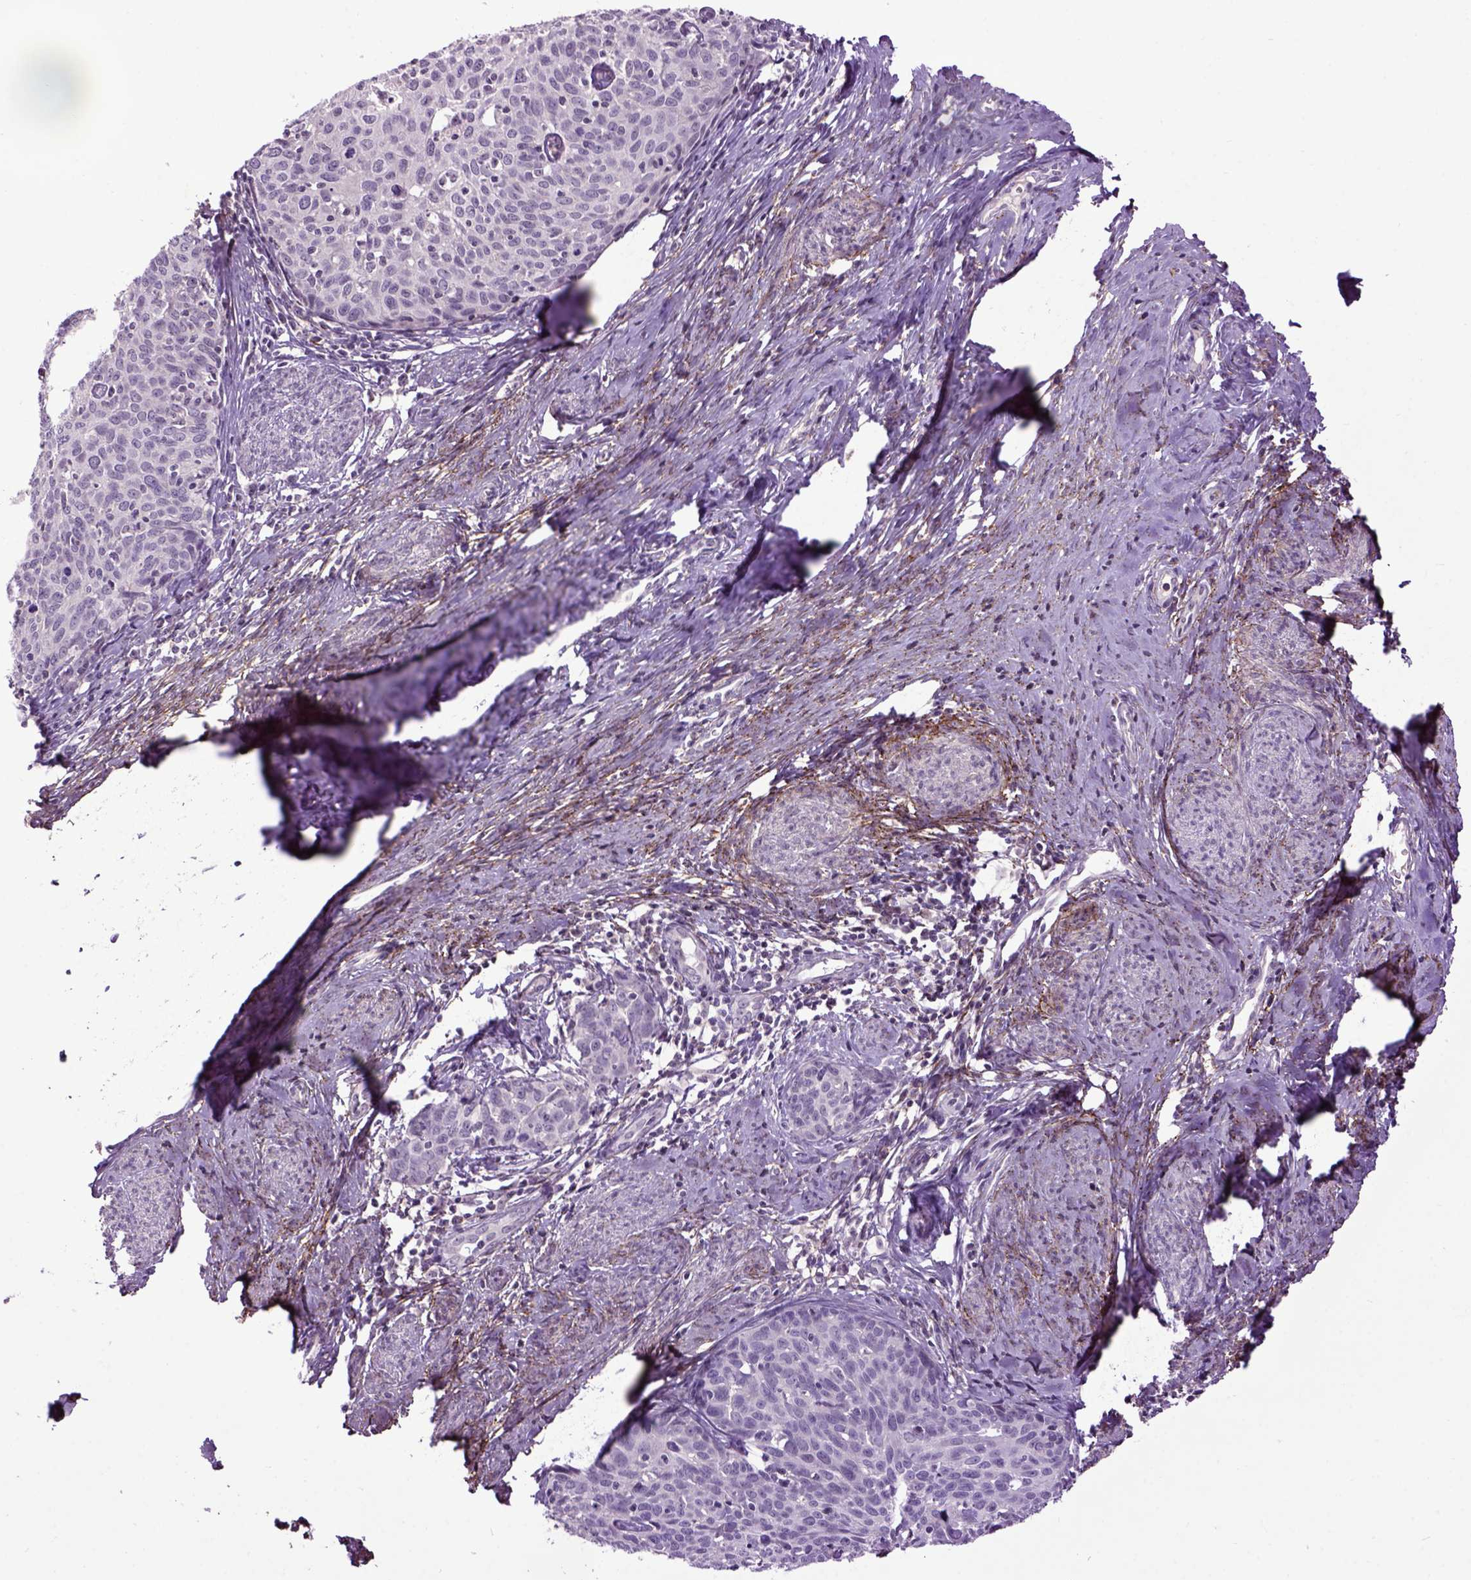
{"staining": {"intensity": "negative", "quantity": "none", "location": "none"}, "tissue": "cervical cancer", "cell_type": "Tumor cells", "image_type": "cancer", "snomed": [{"axis": "morphology", "description": "Squamous cell carcinoma, NOS"}, {"axis": "topography", "description": "Cervix"}], "caption": "The IHC image has no significant expression in tumor cells of squamous cell carcinoma (cervical) tissue. Brightfield microscopy of immunohistochemistry stained with DAB (brown) and hematoxylin (blue), captured at high magnification.", "gene": "EMILIN3", "patient": {"sex": "female", "age": 62}}